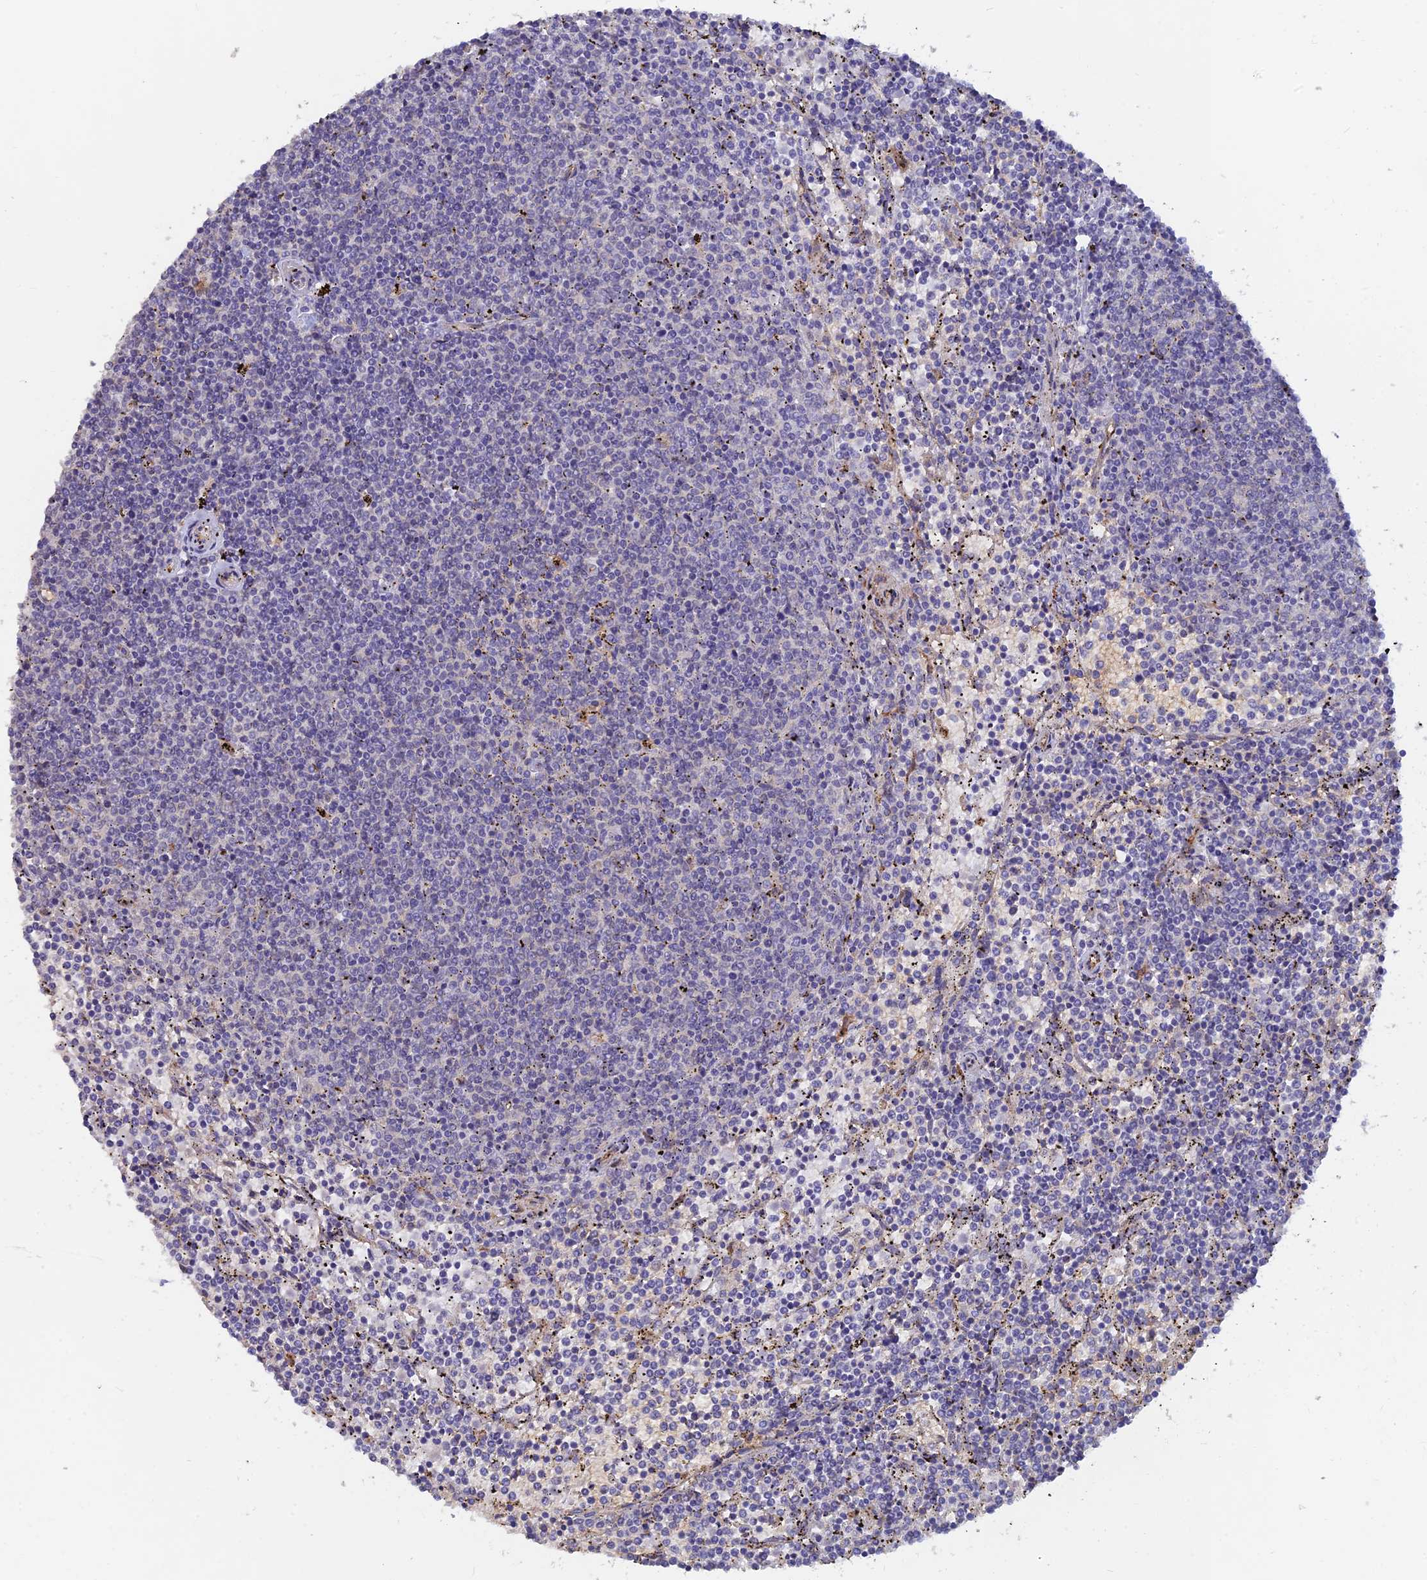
{"staining": {"intensity": "negative", "quantity": "none", "location": "none"}, "tissue": "lymphoma", "cell_type": "Tumor cells", "image_type": "cancer", "snomed": [{"axis": "morphology", "description": "Malignant lymphoma, non-Hodgkin's type, Low grade"}, {"axis": "topography", "description": "Spleen"}], "caption": "Lymphoma was stained to show a protein in brown. There is no significant expression in tumor cells.", "gene": "ARRDC1", "patient": {"sex": "female", "age": 50}}